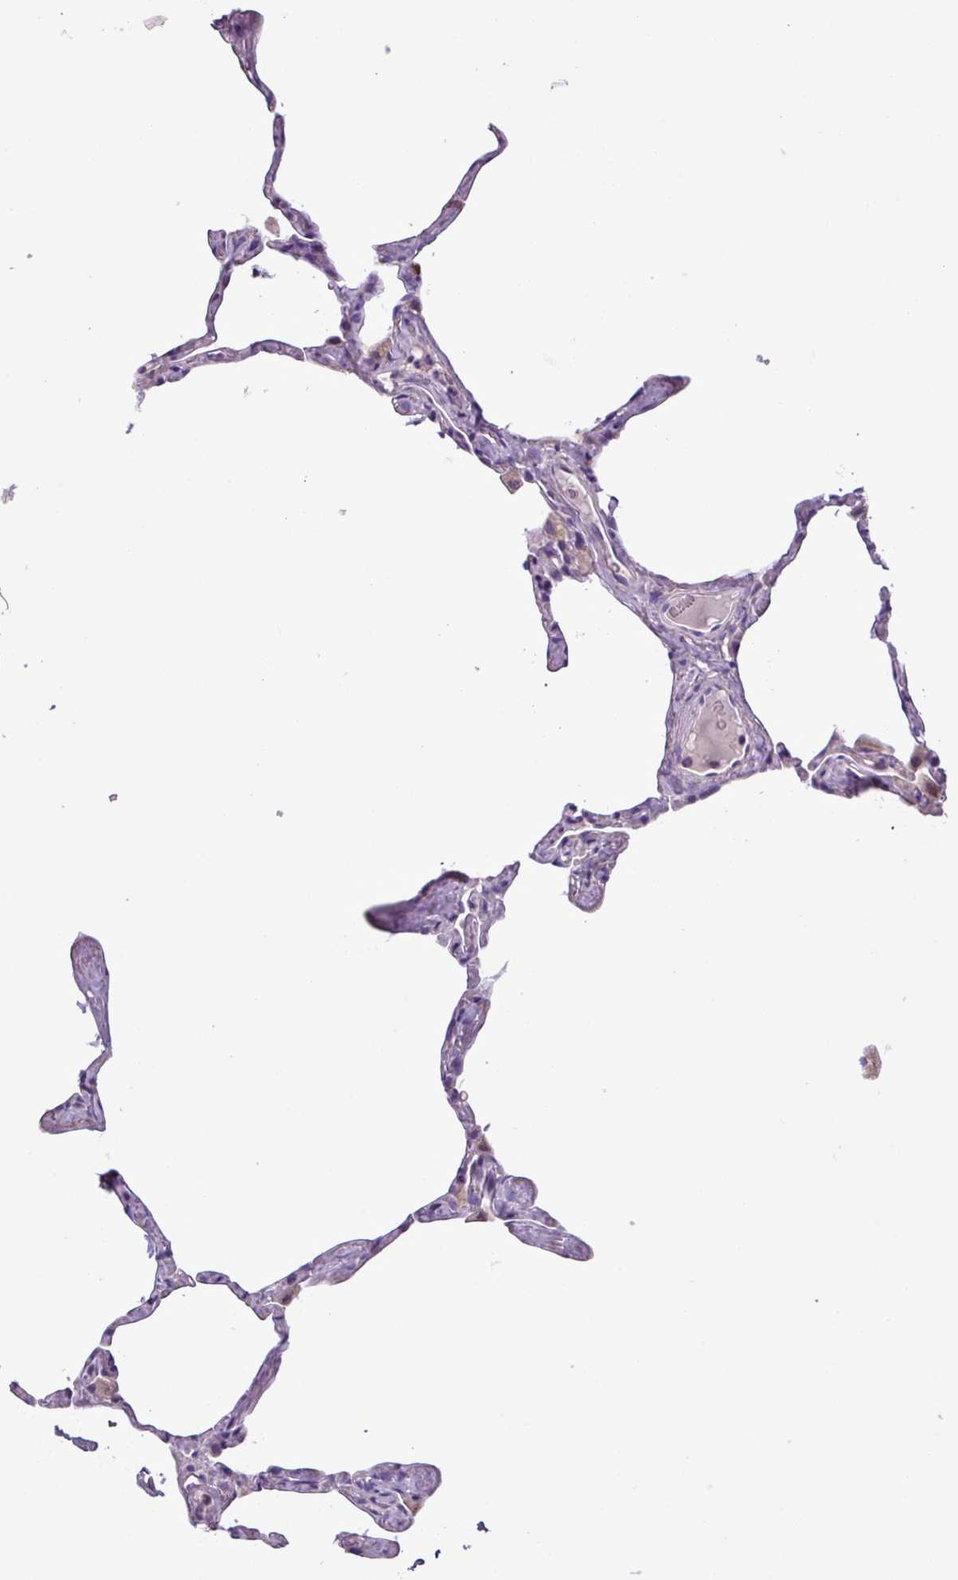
{"staining": {"intensity": "negative", "quantity": "none", "location": "none"}, "tissue": "lung", "cell_type": "Alveolar cells", "image_type": "normal", "snomed": [{"axis": "morphology", "description": "Normal tissue, NOS"}, {"axis": "topography", "description": "Lung"}], "caption": "Alveolar cells show no significant staining in benign lung.", "gene": "FAM183A", "patient": {"sex": "male", "age": 65}}